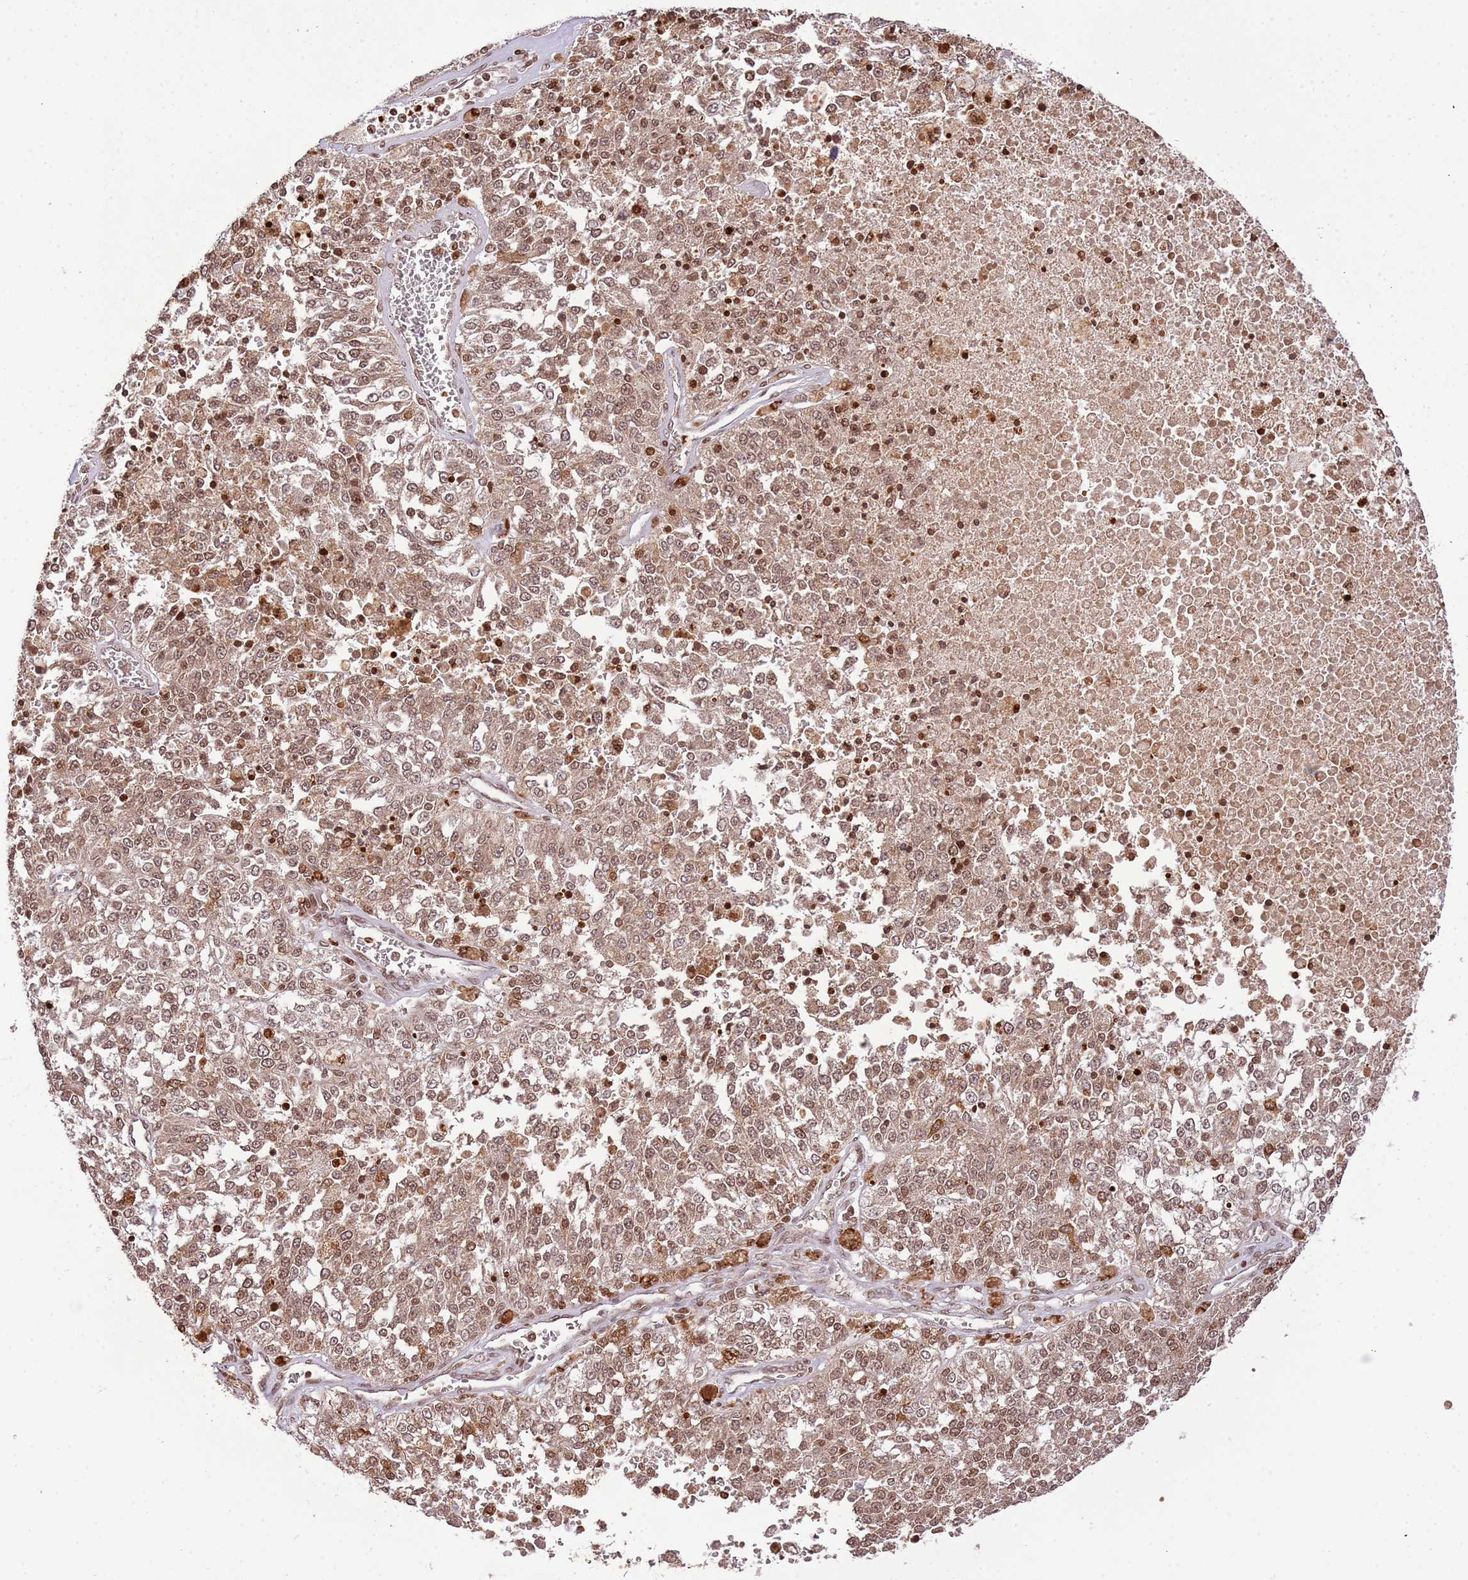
{"staining": {"intensity": "moderate", "quantity": ">75%", "location": "cytoplasmic/membranous,nuclear"}, "tissue": "melanoma", "cell_type": "Tumor cells", "image_type": "cancer", "snomed": [{"axis": "morphology", "description": "Malignant melanoma, NOS"}, {"axis": "topography", "description": "Skin"}], "caption": "Immunohistochemical staining of human malignant melanoma reveals moderate cytoplasmic/membranous and nuclear protein expression in approximately >75% of tumor cells.", "gene": "SAMSN1", "patient": {"sex": "female", "age": 64}}